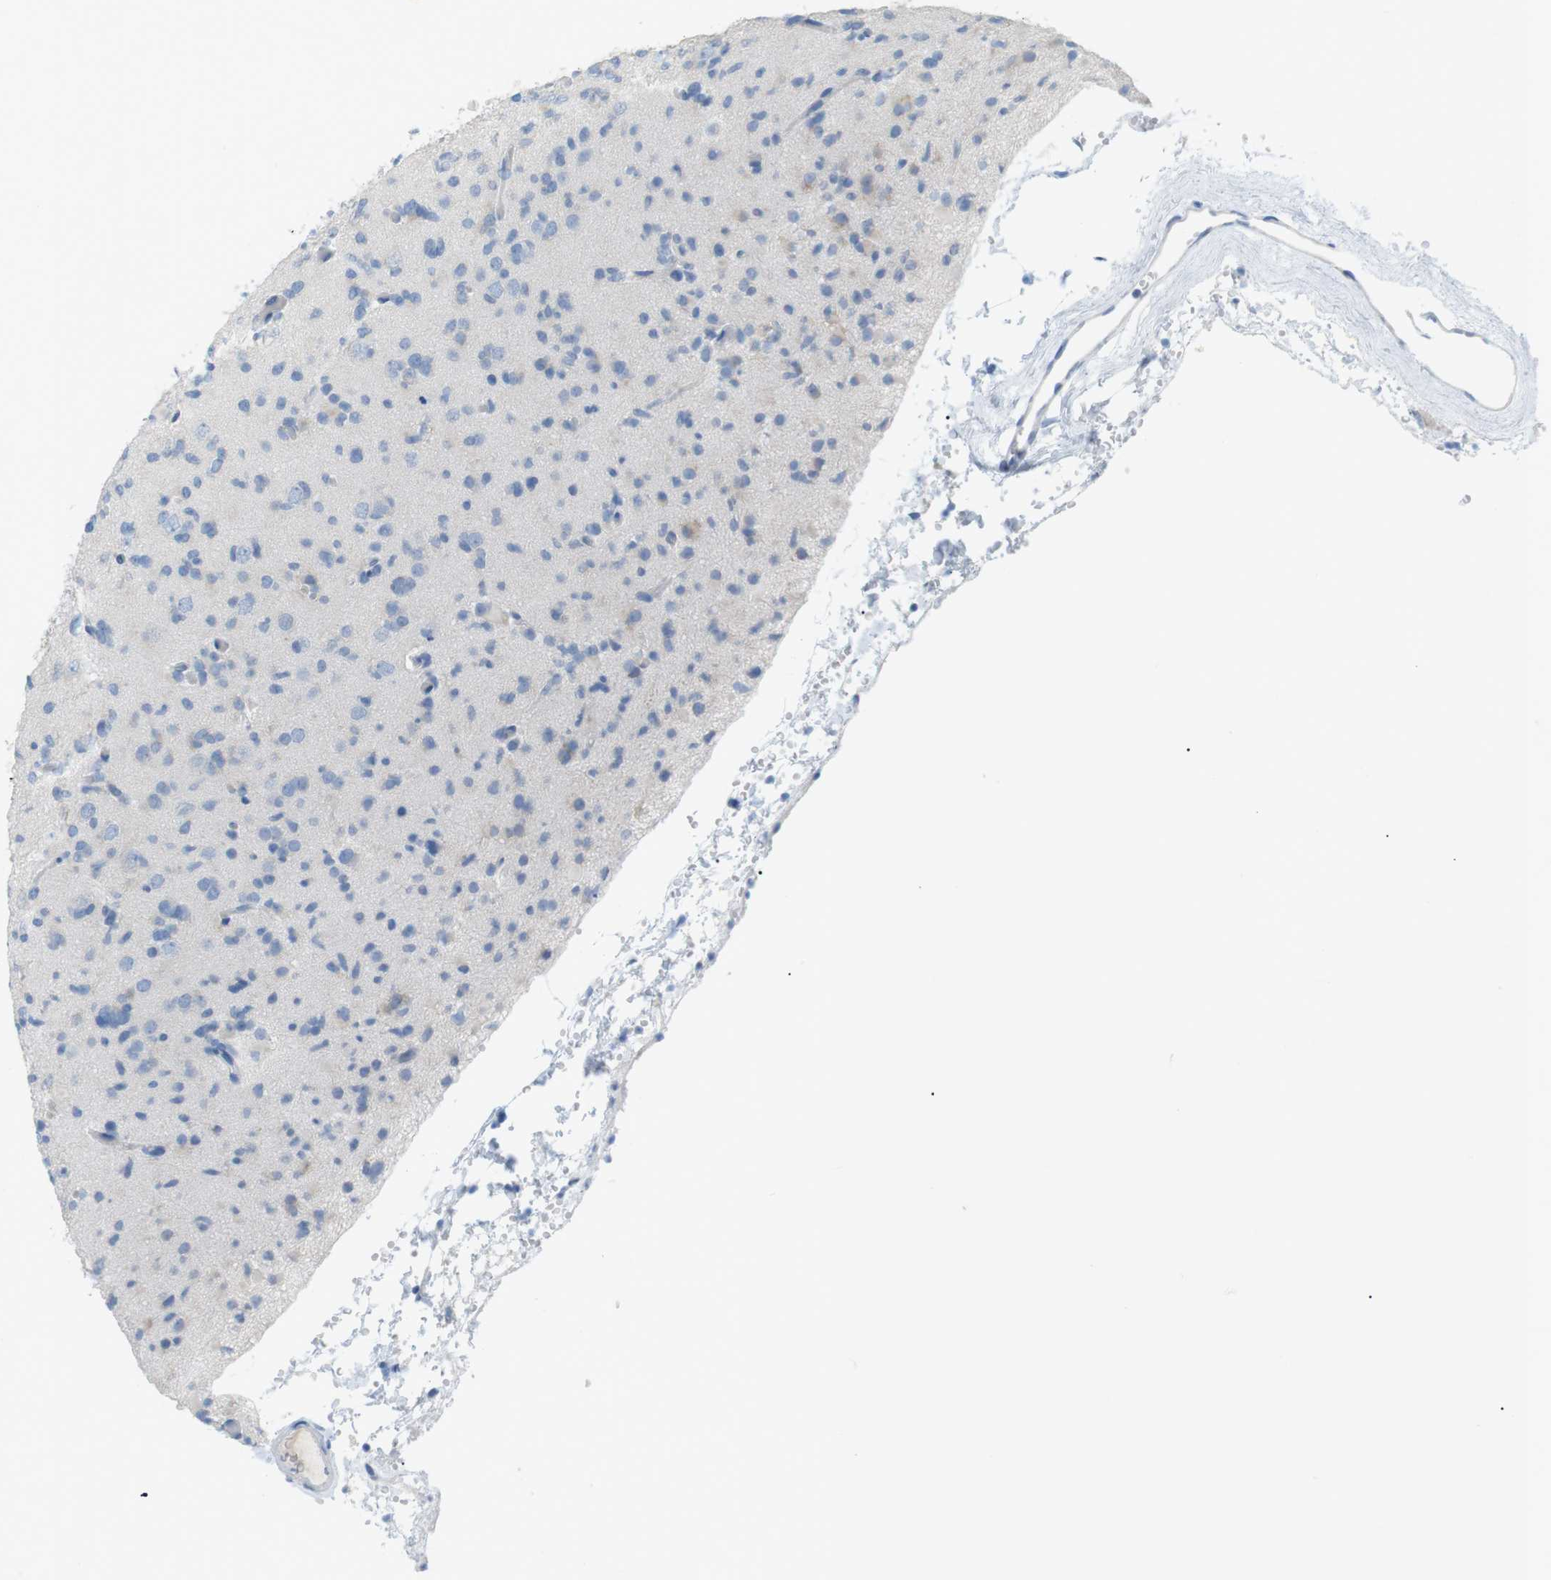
{"staining": {"intensity": "weak", "quantity": "<25%", "location": "cytoplasmic/membranous"}, "tissue": "glioma", "cell_type": "Tumor cells", "image_type": "cancer", "snomed": [{"axis": "morphology", "description": "Glioma, malignant, Low grade"}, {"axis": "topography", "description": "Brain"}], "caption": "Protein analysis of glioma shows no significant positivity in tumor cells.", "gene": "SALL4", "patient": {"sex": "female", "age": 22}}